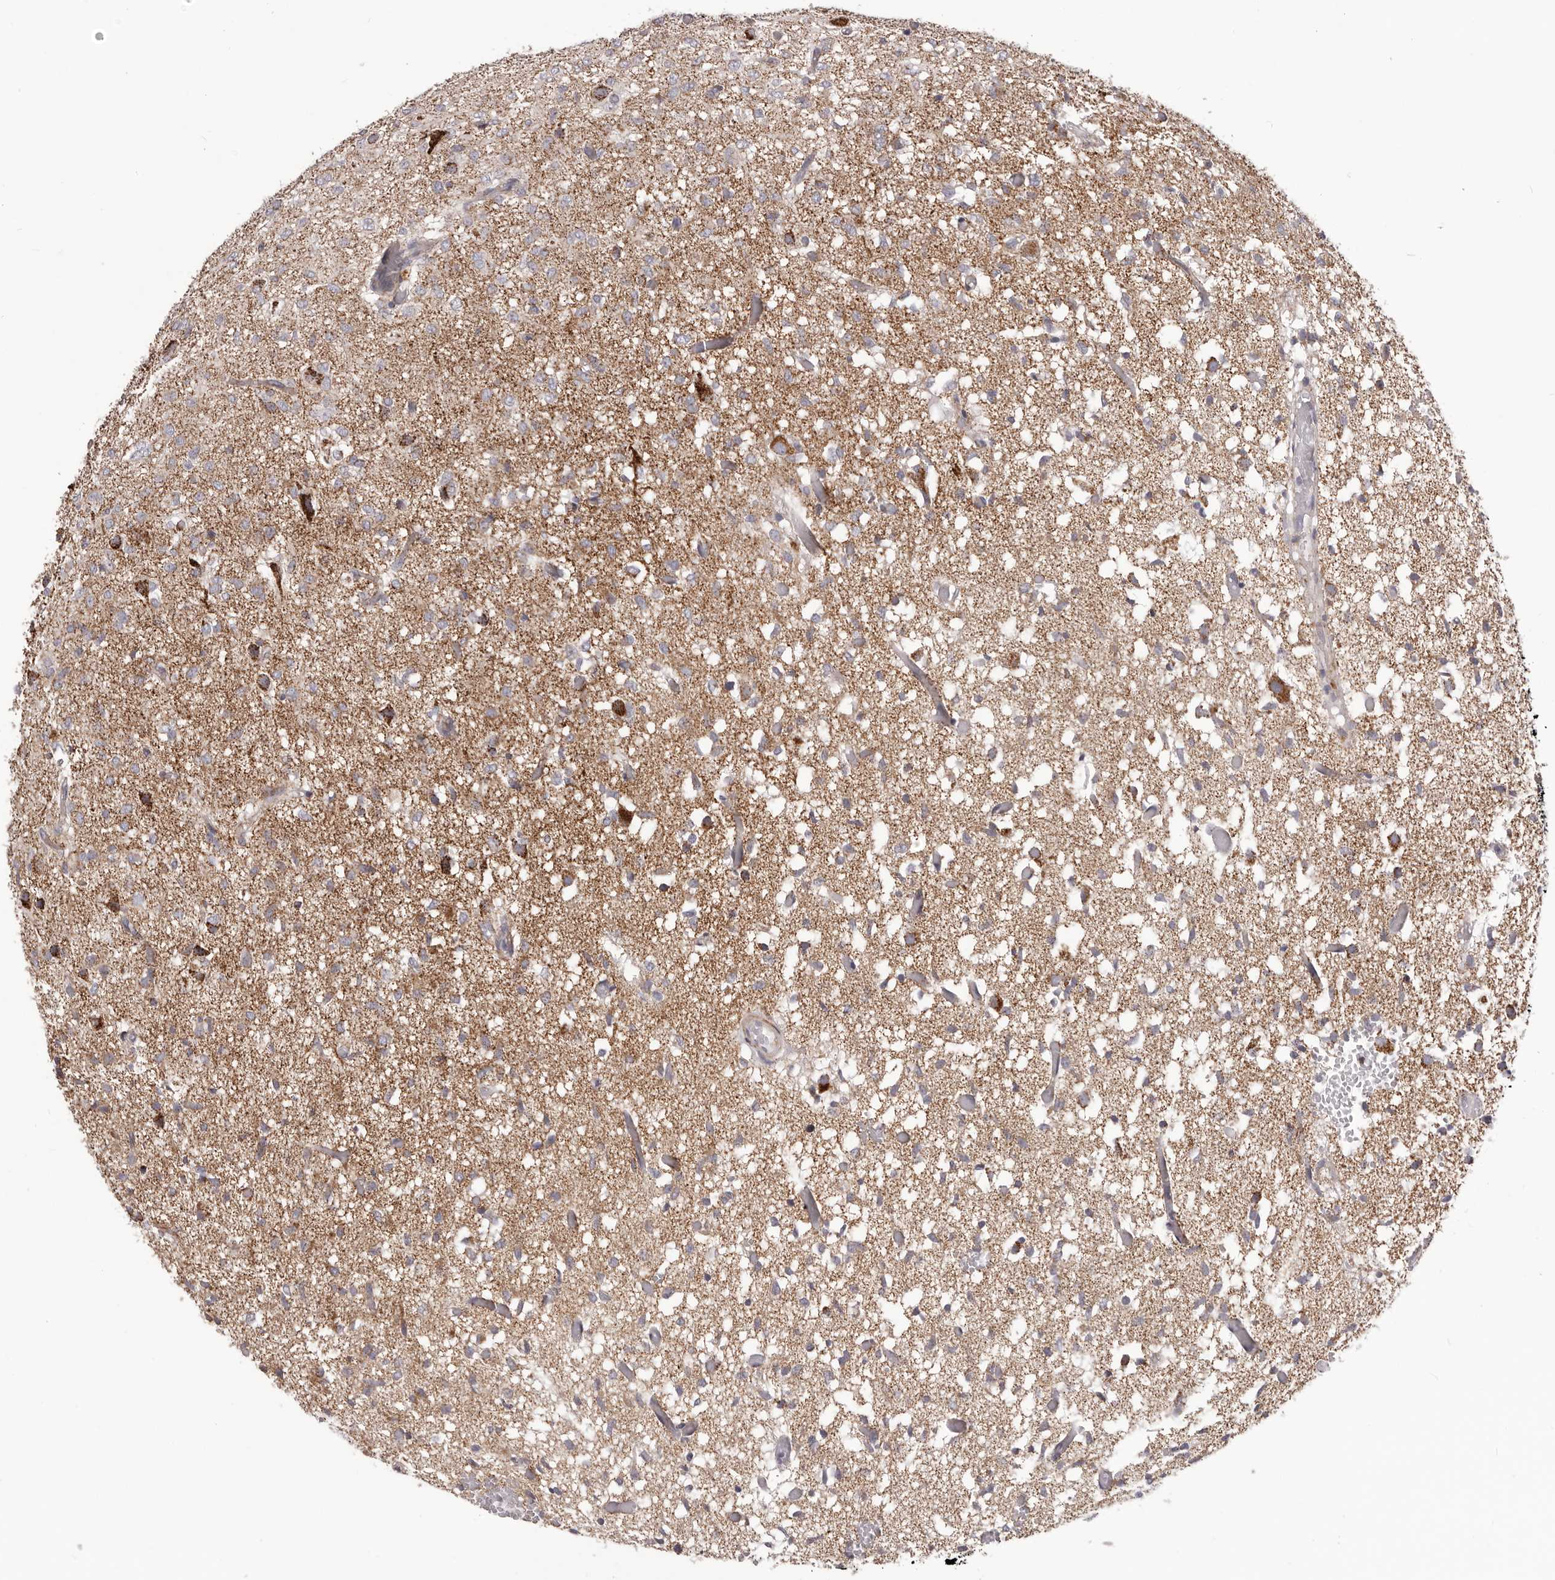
{"staining": {"intensity": "moderate", "quantity": "<25%", "location": "cytoplasmic/membranous"}, "tissue": "glioma", "cell_type": "Tumor cells", "image_type": "cancer", "snomed": [{"axis": "morphology", "description": "Glioma, malignant, High grade"}, {"axis": "topography", "description": "Brain"}], "caption": "Glioma stained with immunohistochemistry (IHC) displays moderate cytoplasmic/membranous positivity in about <25% of tumor cells.", "gene": "PRMT2", "patient": {"sex": "female", "age": 59}}